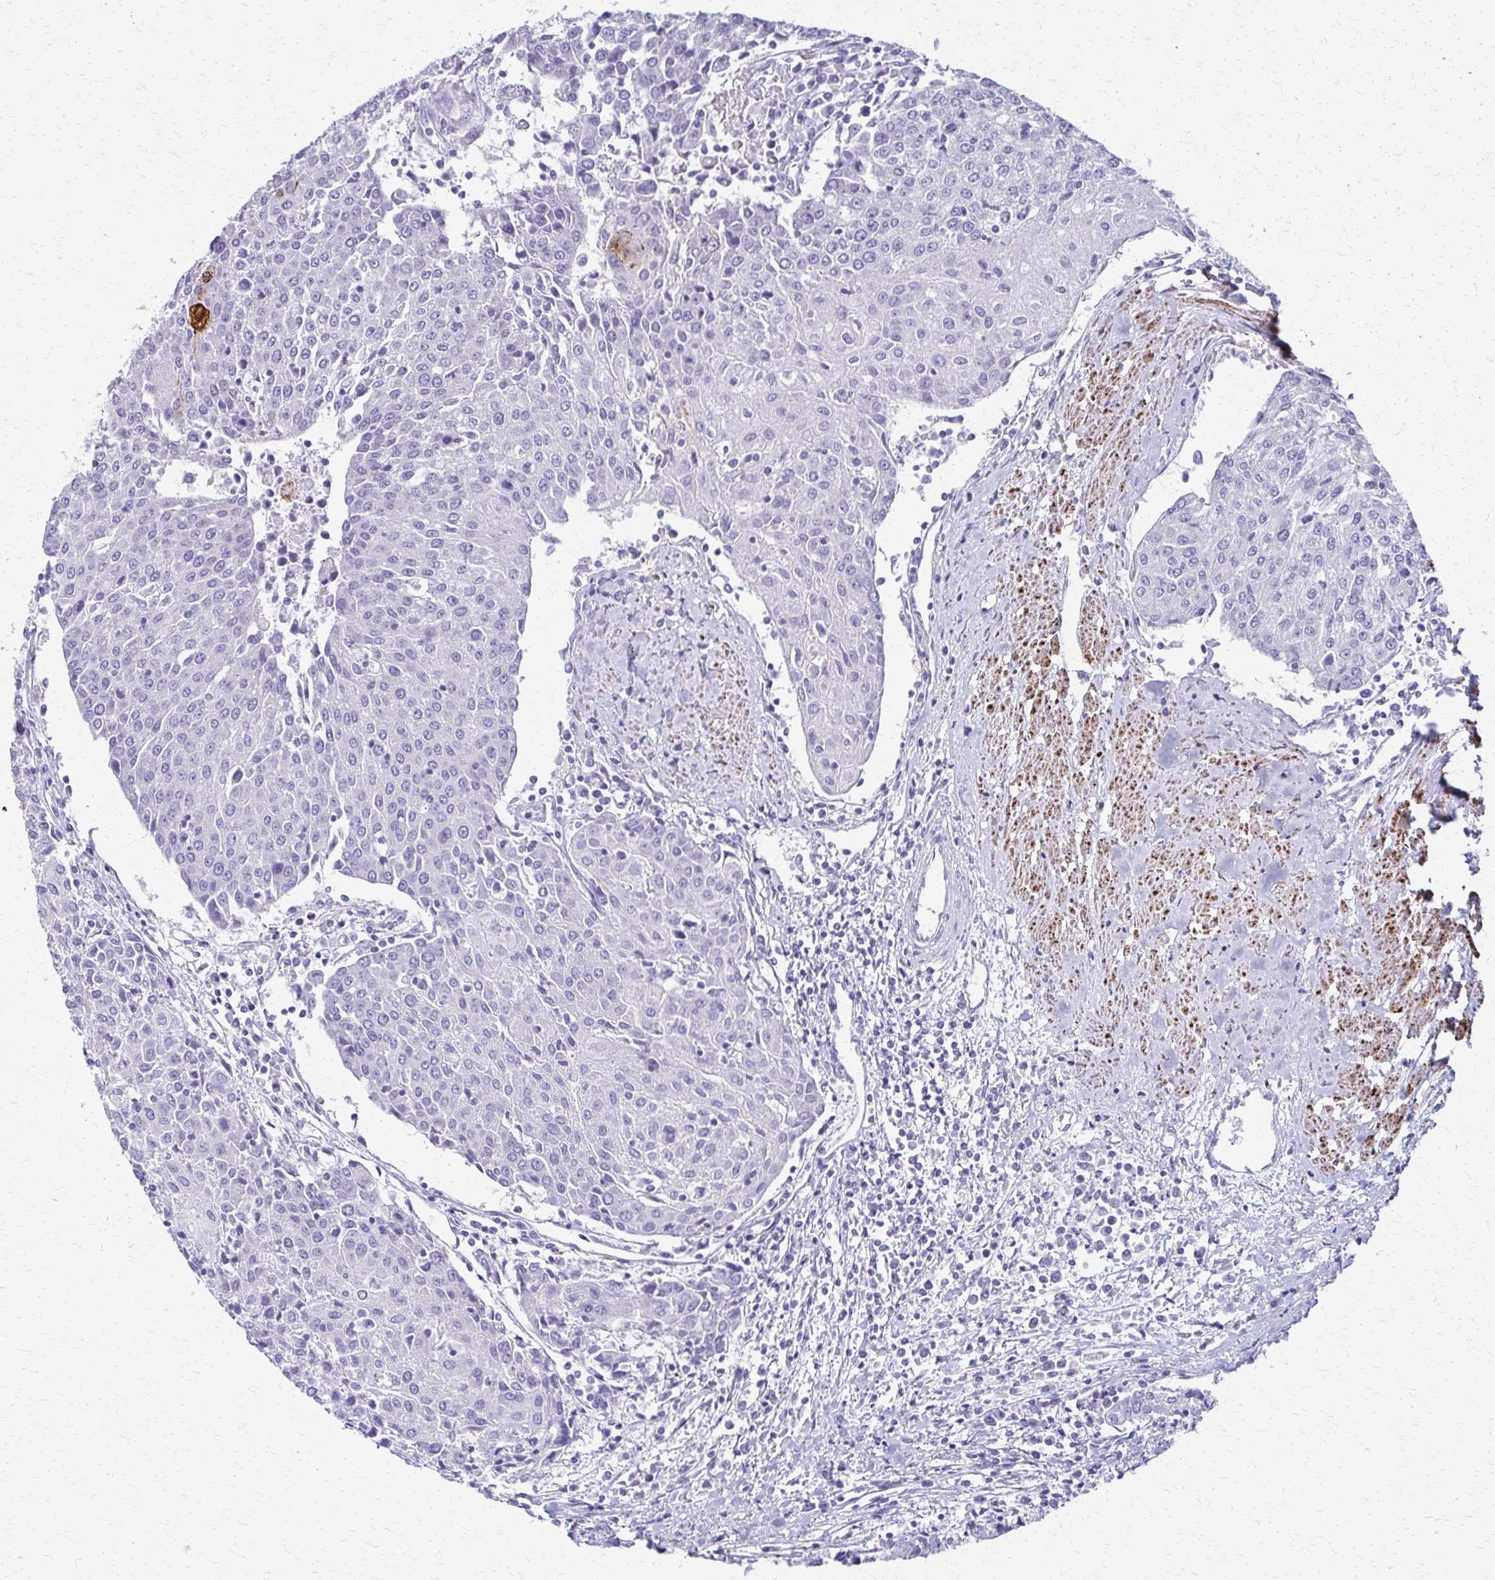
{"staining": {"intensity": "negative", "quantity": "none", "location": "none"}, "tissue": "urothelial cancer", "cell_type": "Tumor cells", "image_type": "cancer", "snomed": [{"axis": "morphology", "description": "Urothelial carcinoma, High grade"}, {"axis": "topography", "description": "Urinary bladder"}], "caption": "Immunohistochemistry (IHC) histopathology image of neoplastic tissue: human high-grade urothelial carcinoma stained with DAB (3,3'-diaminobenzidine) displays no significant protein expression in tumor cells.", "gene": "ZSCAN5B", "patient": {"sex": "female", "age": 85}}